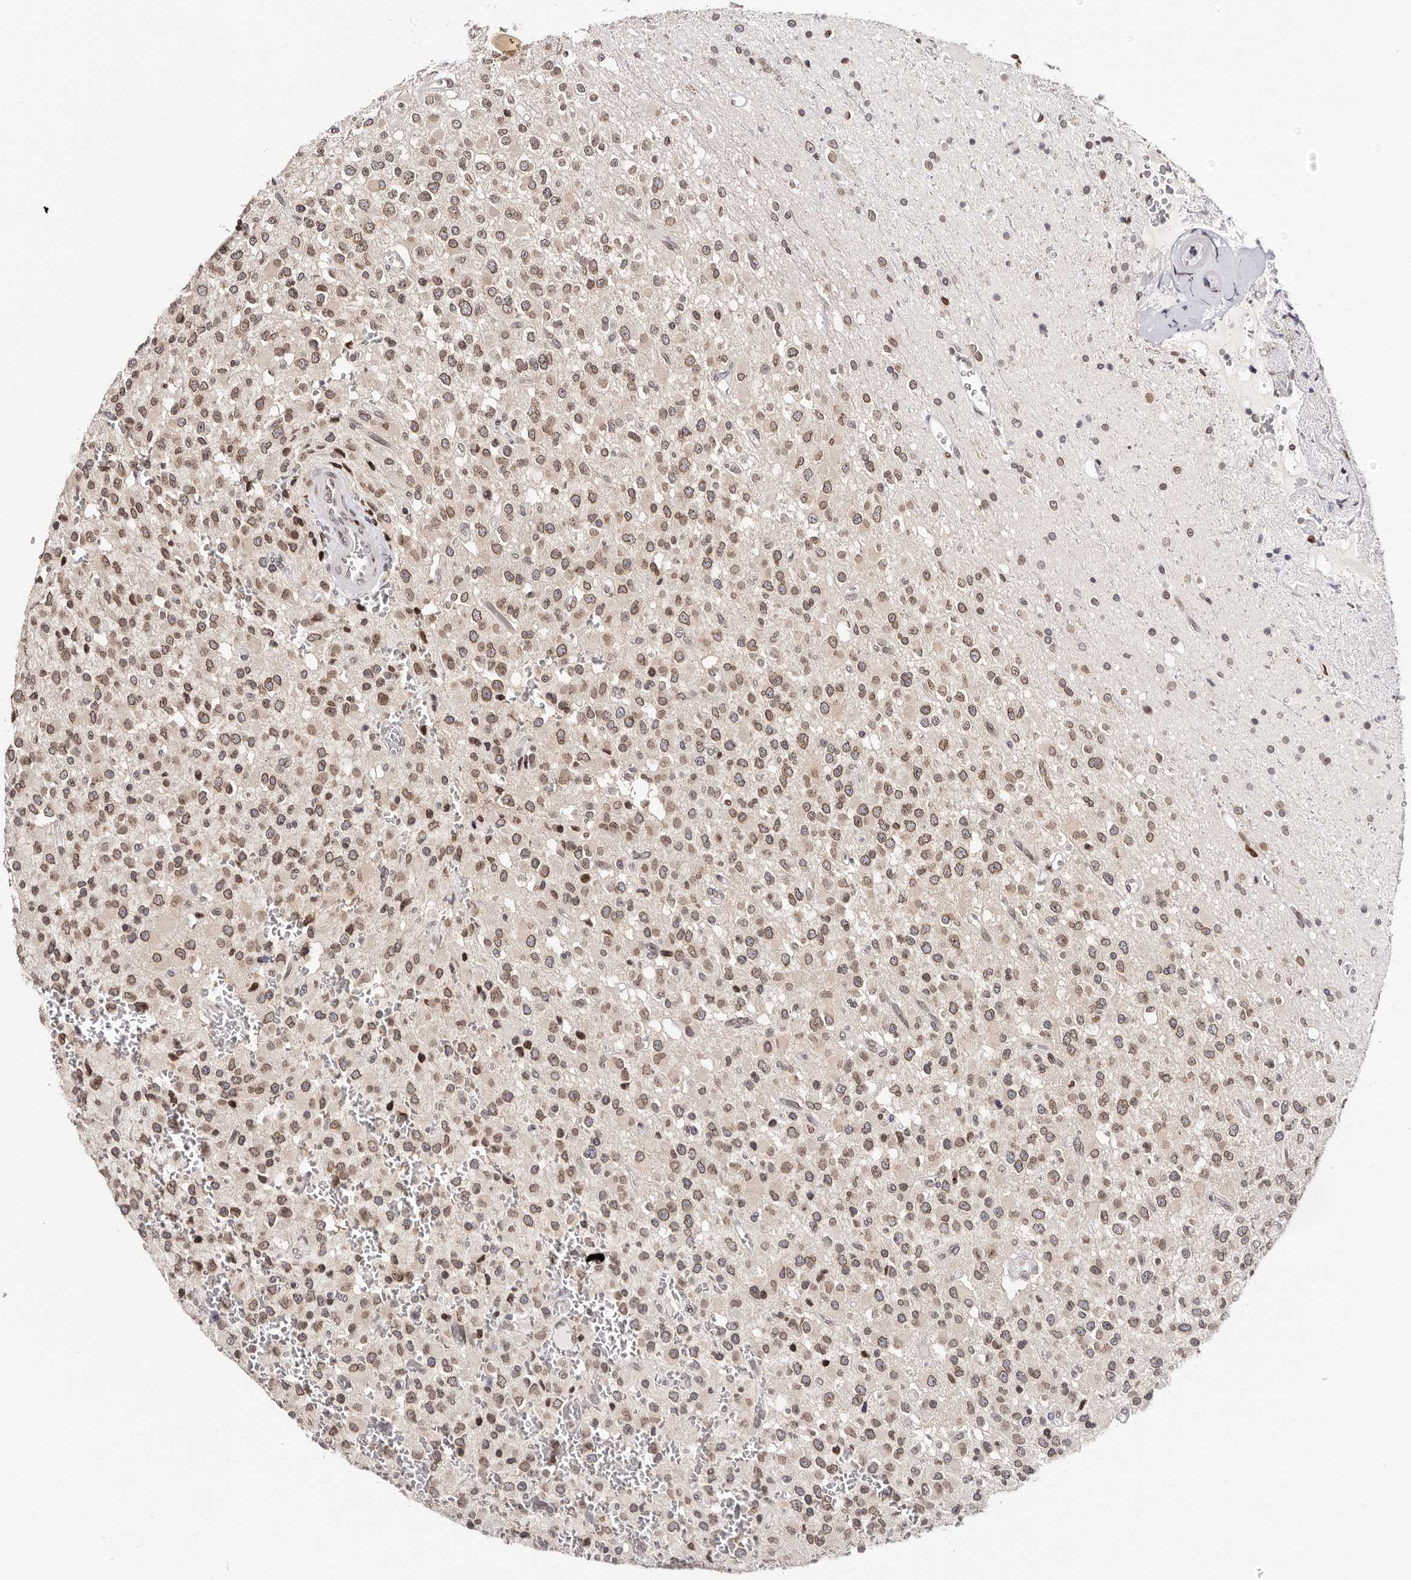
{"staining": {"intensity": "moderate", "quantity": ">75%", "location": "cytoplasmic/membranous,nuclear"}, "tissue": "glioma", "cell_type": "Tumor cells", "image_type": "cancer", "snomed": [{"axis": "morphology", "description": "Glioma, malignant, High grade"}, {"axis": "topography", "description": "Brain"}], "caption": "High-power microscopy captured an immunohistochemistry histopathology image of glioma, revealing moderate cytoplasmic/membranous and nuclear staining in about >75% of tumor cells.", "gene": "NUP153", "patient": {"sex": "male", "age": 34}}